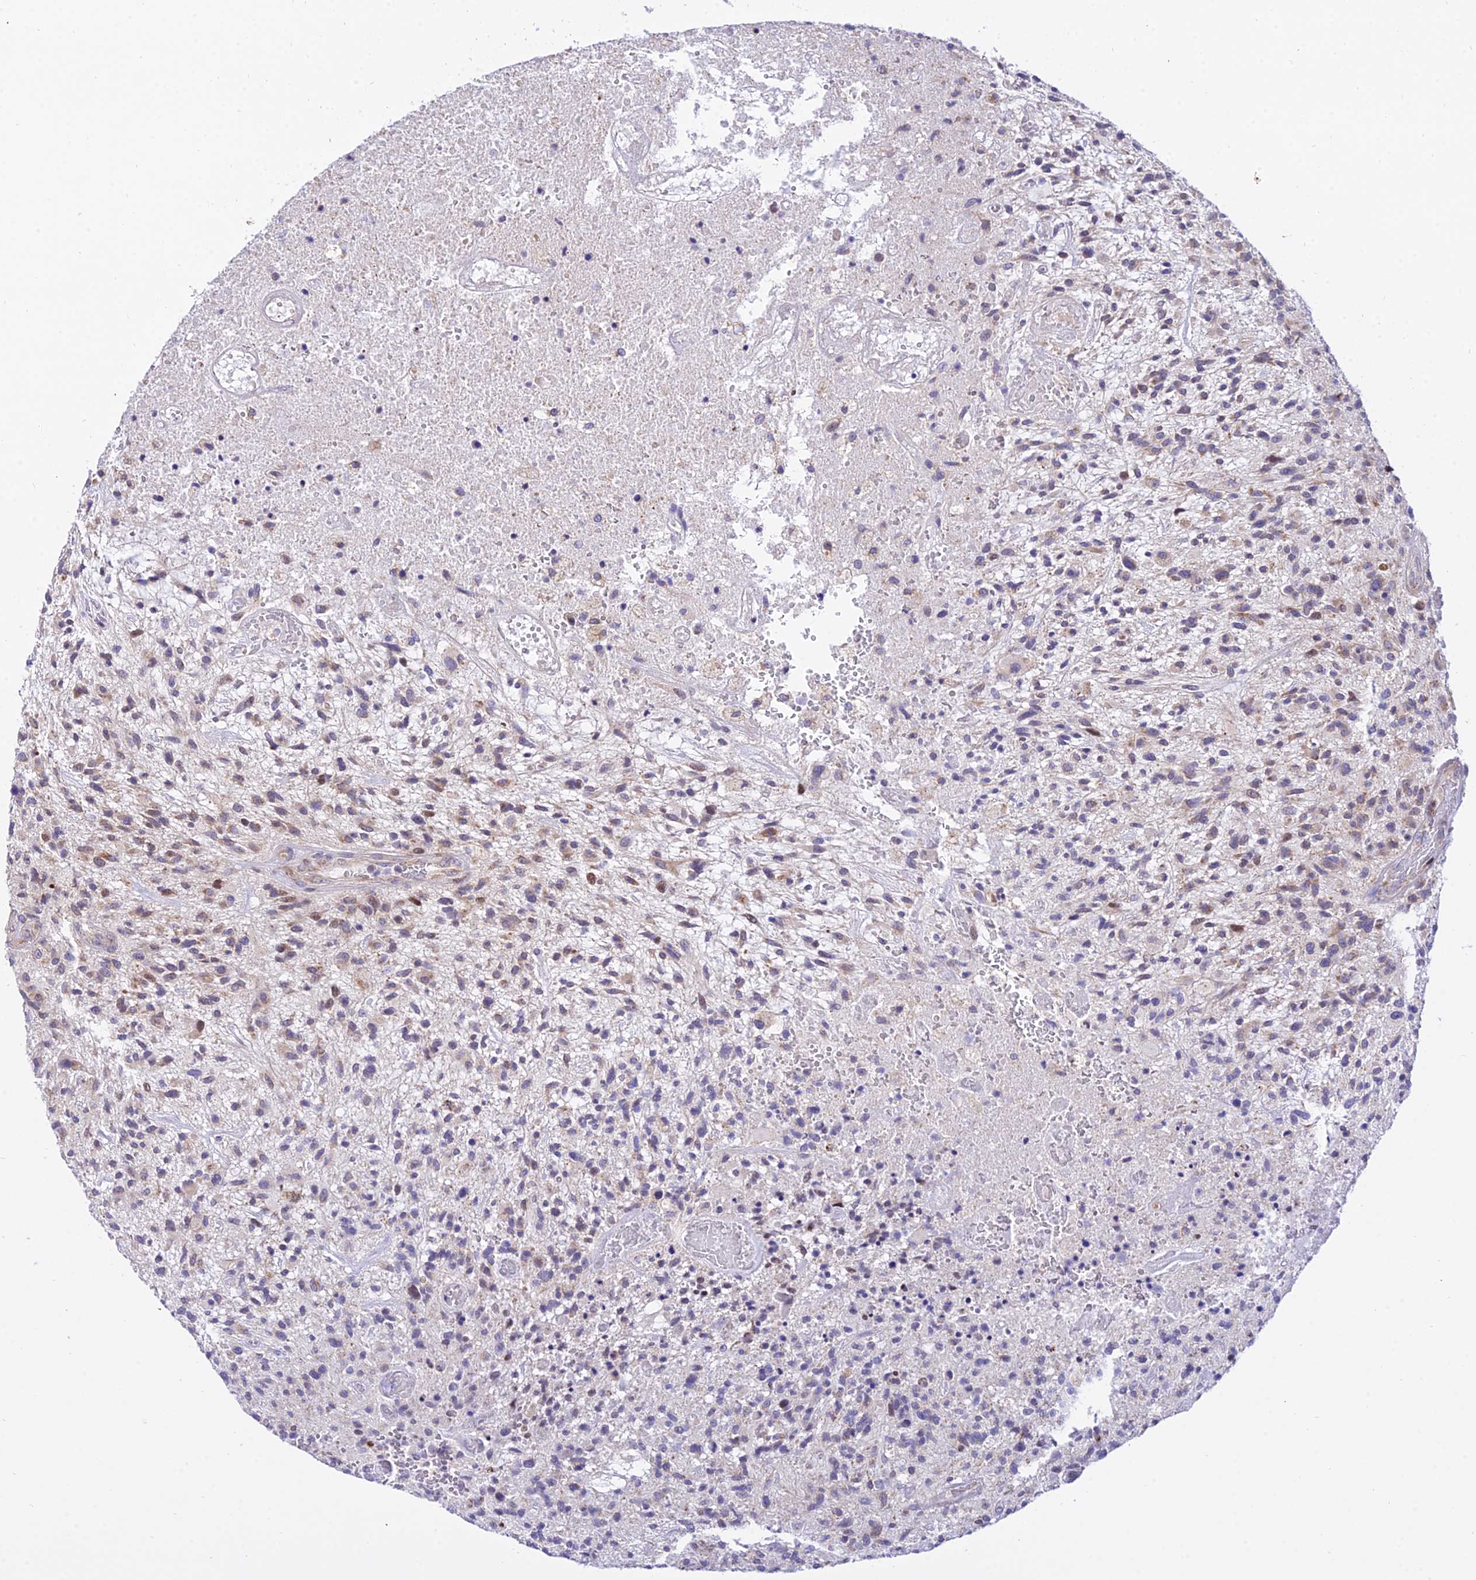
{"staining": {"intensity": "weak", "quantity": "25%-75%", "location": "cytoplasmic/membranous"}, "tissue": "glioma", "cell_type": "Tumor cells", "image_type": "cancer", "snomed": [{"axis": "morphology", "description": "Glioma, malignant, High grade"}, {"axis": "topography", "description": "Brain"}], "caption": "This micrograph exhibits immunohistochemistry staining of human glioma, with low weak cytoplasmic/membranous staining in approximately 25%-75% of tumor cells.", "gene": "ATP5PB", "patient": {"sex": "male", "age": 47}}